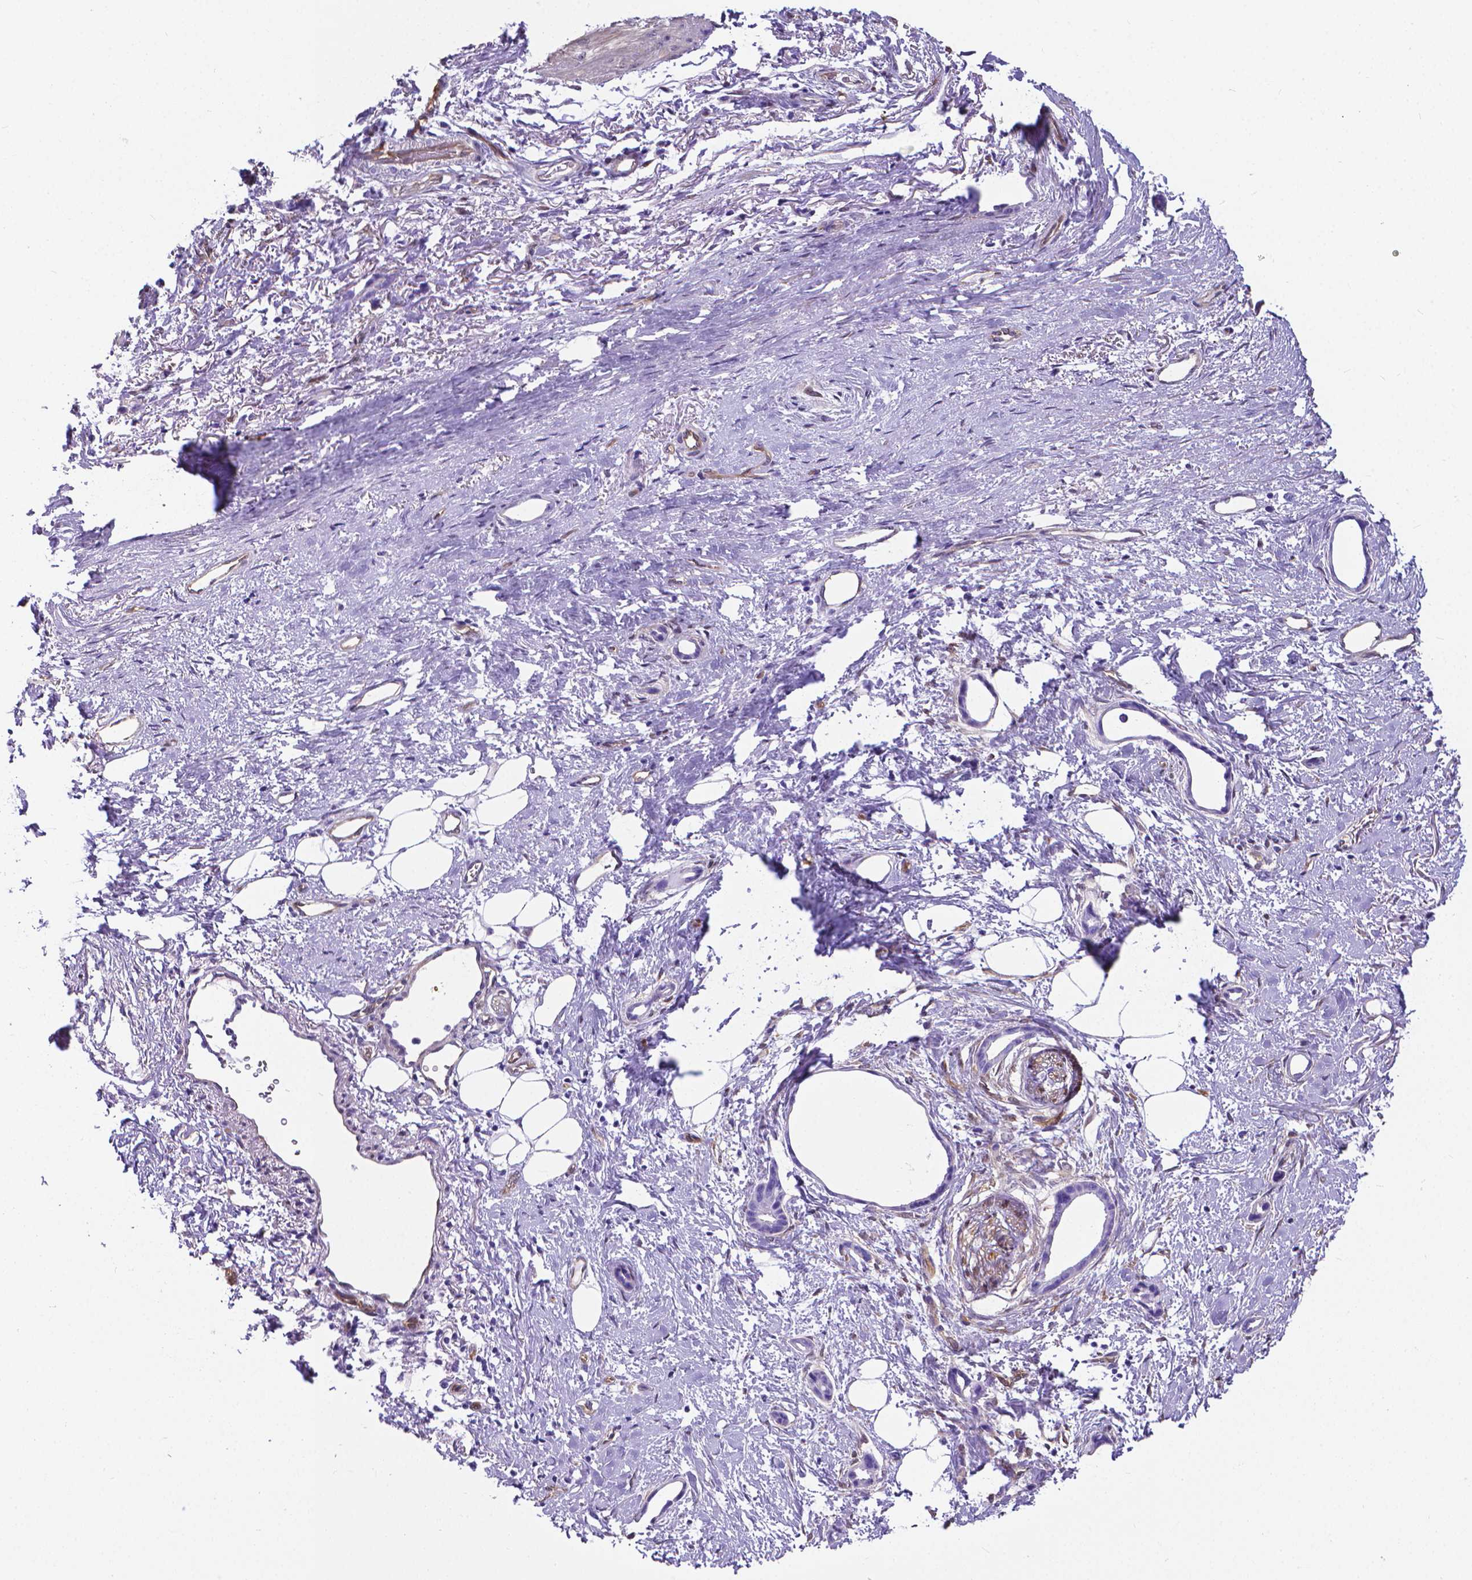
{"staining": {"intensity": "negative", "quantity": "none", "location": "none"}, "tissue": "stomach cancer", "cell_type": "Tumor cells", "image_type": "cancer", "snomed": [{"axis": "morphology", "description": "Adenocarcinoma, NOS"}, {"axis": "topography", "description": "Stomach, upper"}], "caption": "A micrograph of human stomach cancer (adenocarcinoma) is negative for staining in tumor cells. (DAB (3,3'-diaminobenzidine) immunohistochemistry (IHC), high magnification).", "gene": "CLIC4", "patient": {"sex": "male", "age": 62}}